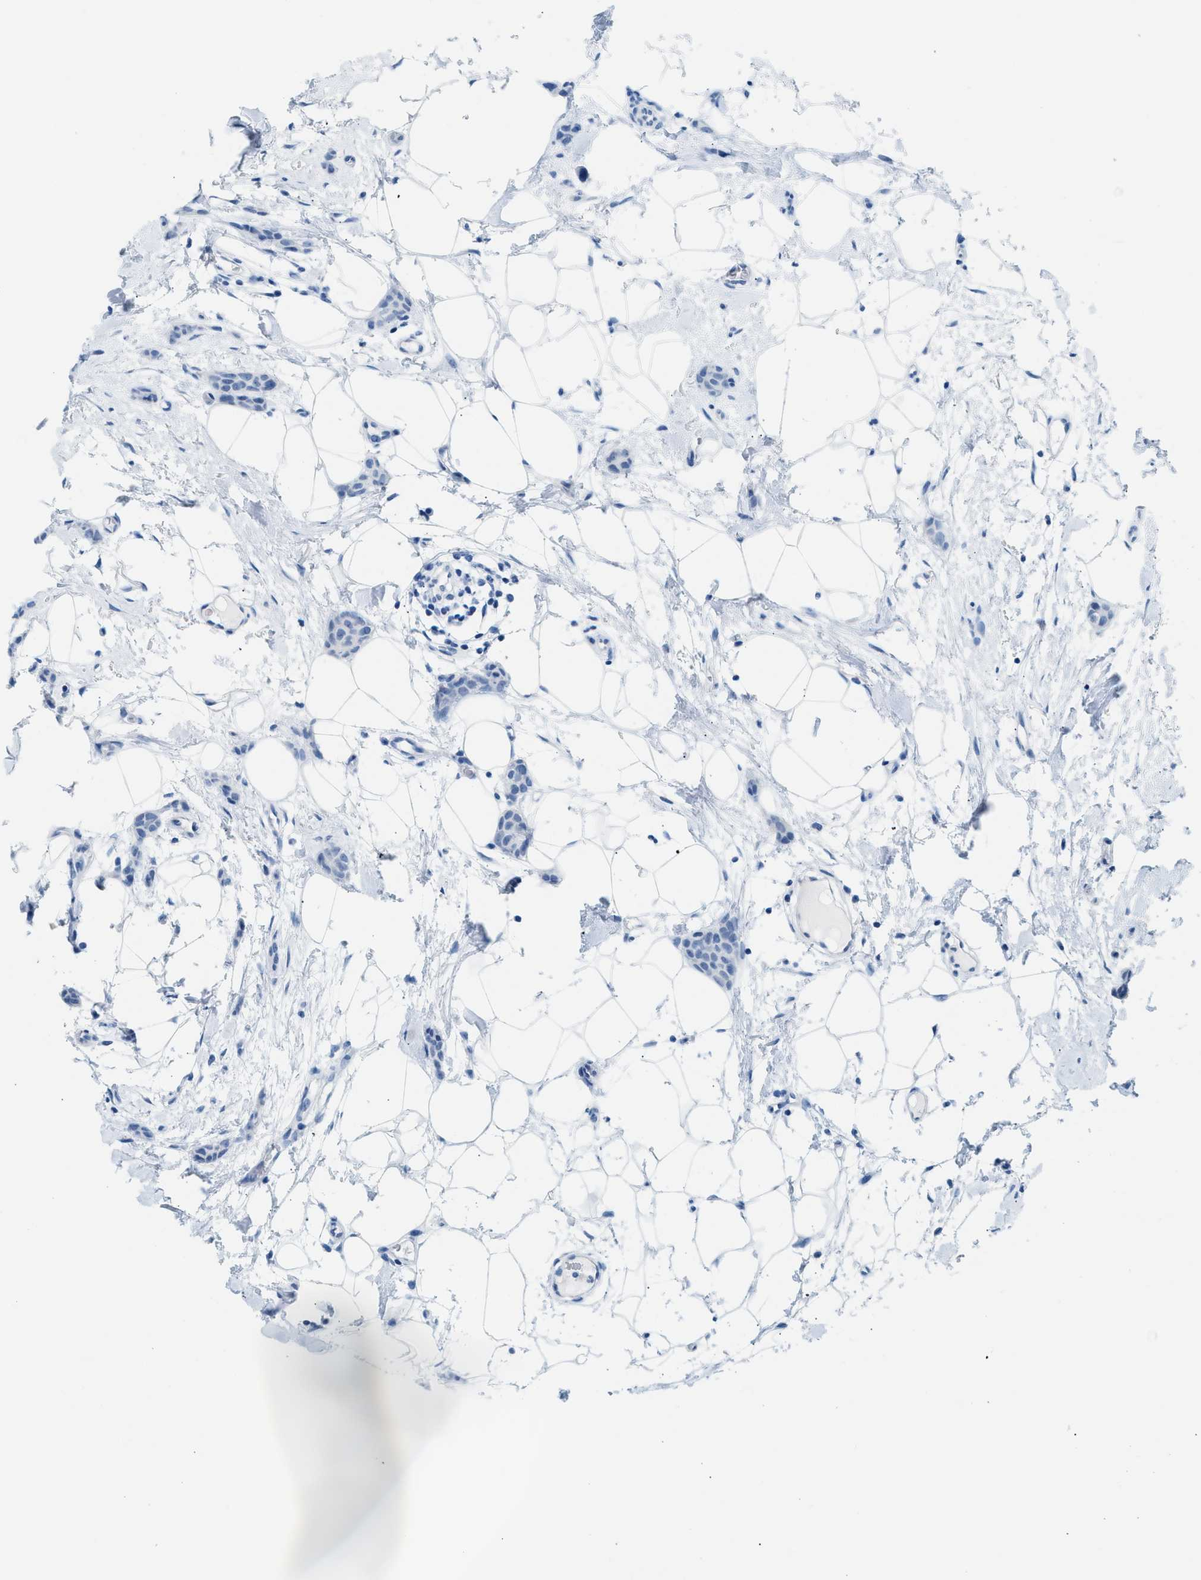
{"staining": {"intensity": "negative", "quantity": "none", "location": "none"}, "tissue": "breast cancer", "cell_type": "Tumor cells", "image_type": "cancer", "snomed": [{"axis": "morphology", "description": "Lobular carcinoma"}, {"axis": "topography", "description": "Skin"}, {"axis": "topography", "description": "Breast"}], "caption": "Tumor cells are negative for brown protein staining in breast lobular carcinoma.", "gene": "SPAM1", "patient": {"sex": "female", "age": 46}}